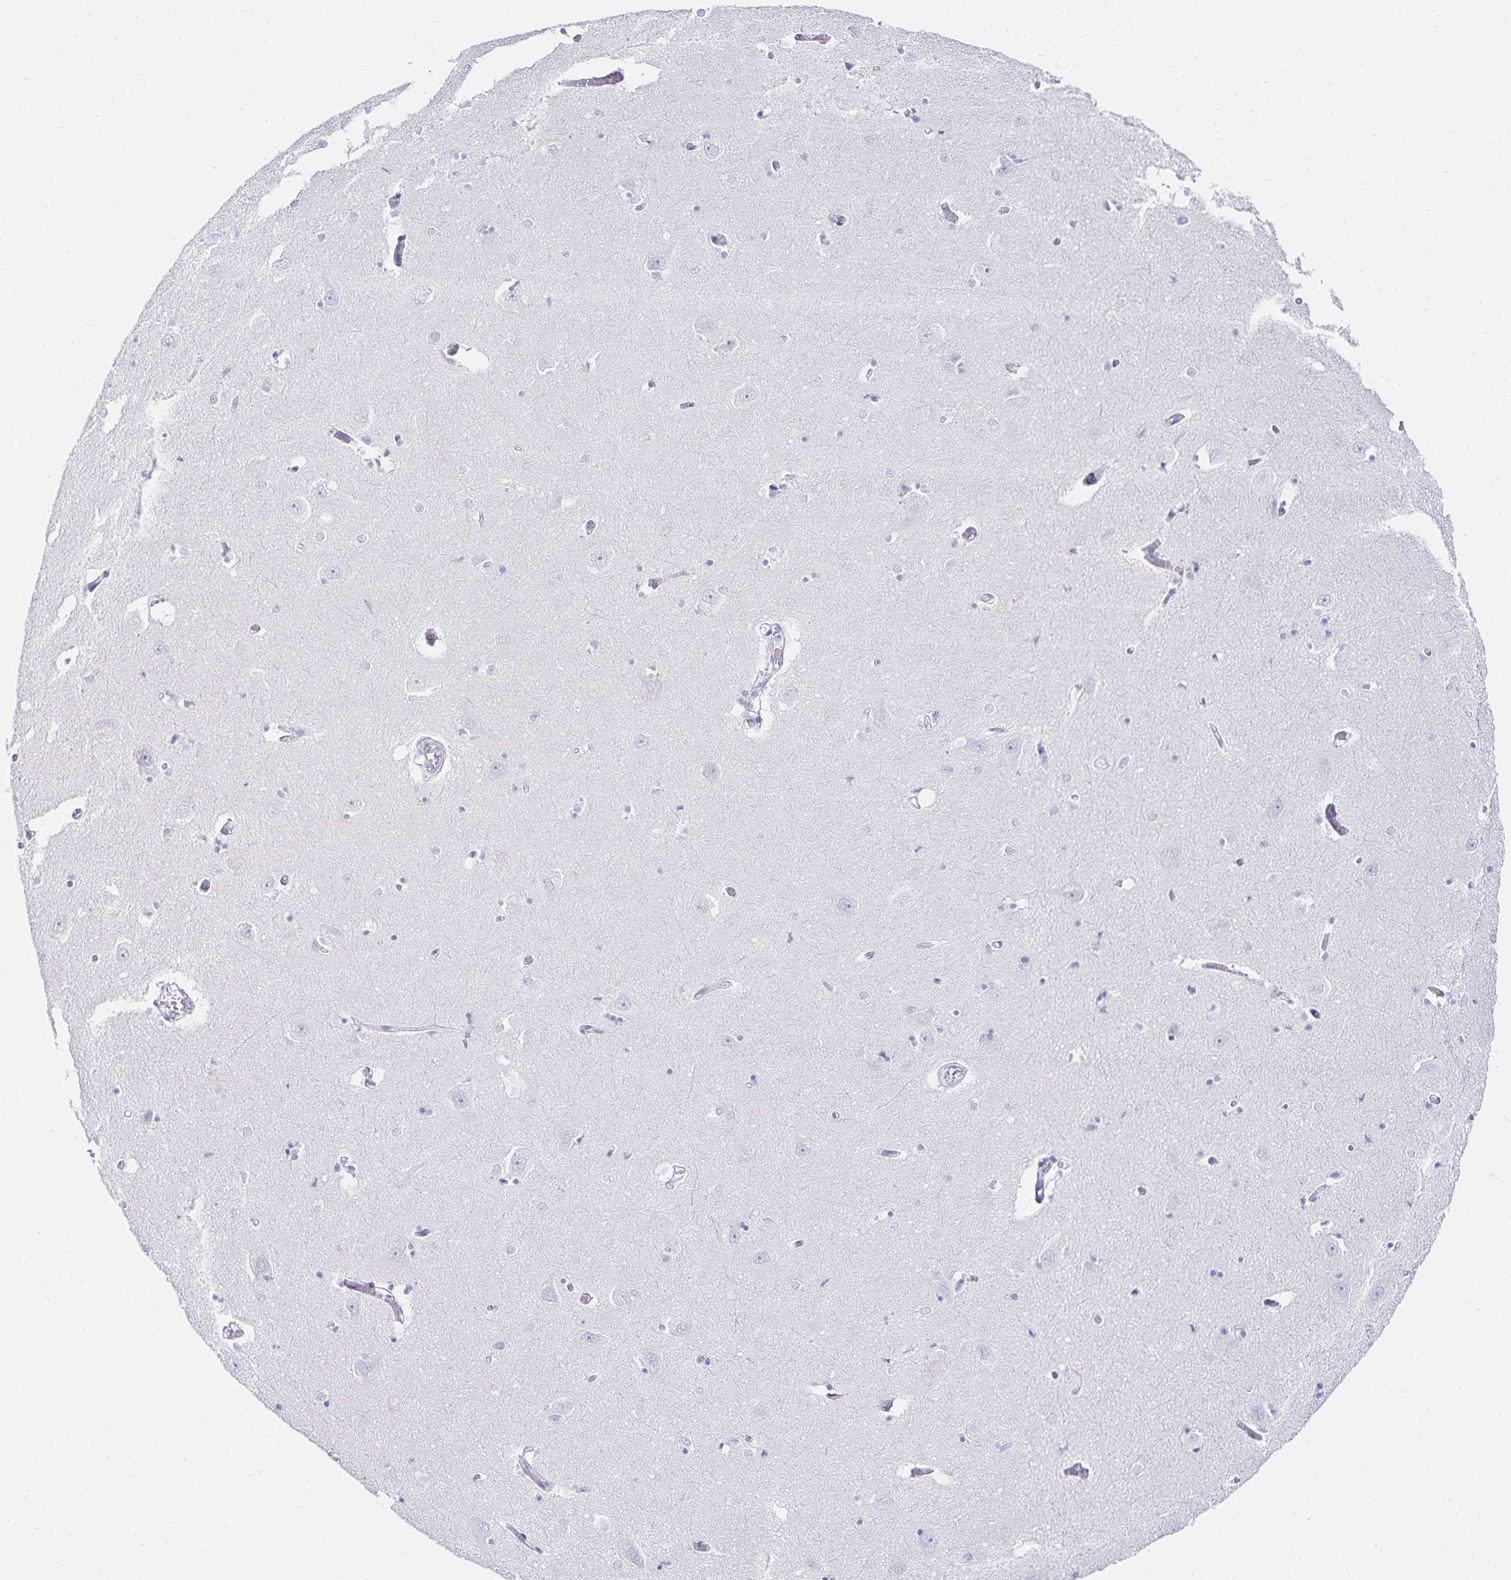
{"staining": {"intensity": "negative", "quantity": "none", "location": "none"}, "tissue": "caudate", "cell_type": "Glial cells", "image_type": "normal", "snomed": [{"axis": "morphology", "description": "Normal tissue, NOS"}, {"axis": "topography", "description": "Lateral ventricle wall"}, {"axis": "topography", "description": "Hippocampus"}], "caption": "Immunohistochemical staining of normal human caudate demonstrates no significant expression in glial cells.", "gene": "GP2", "patient": {"sex": "female", "age": 63}}